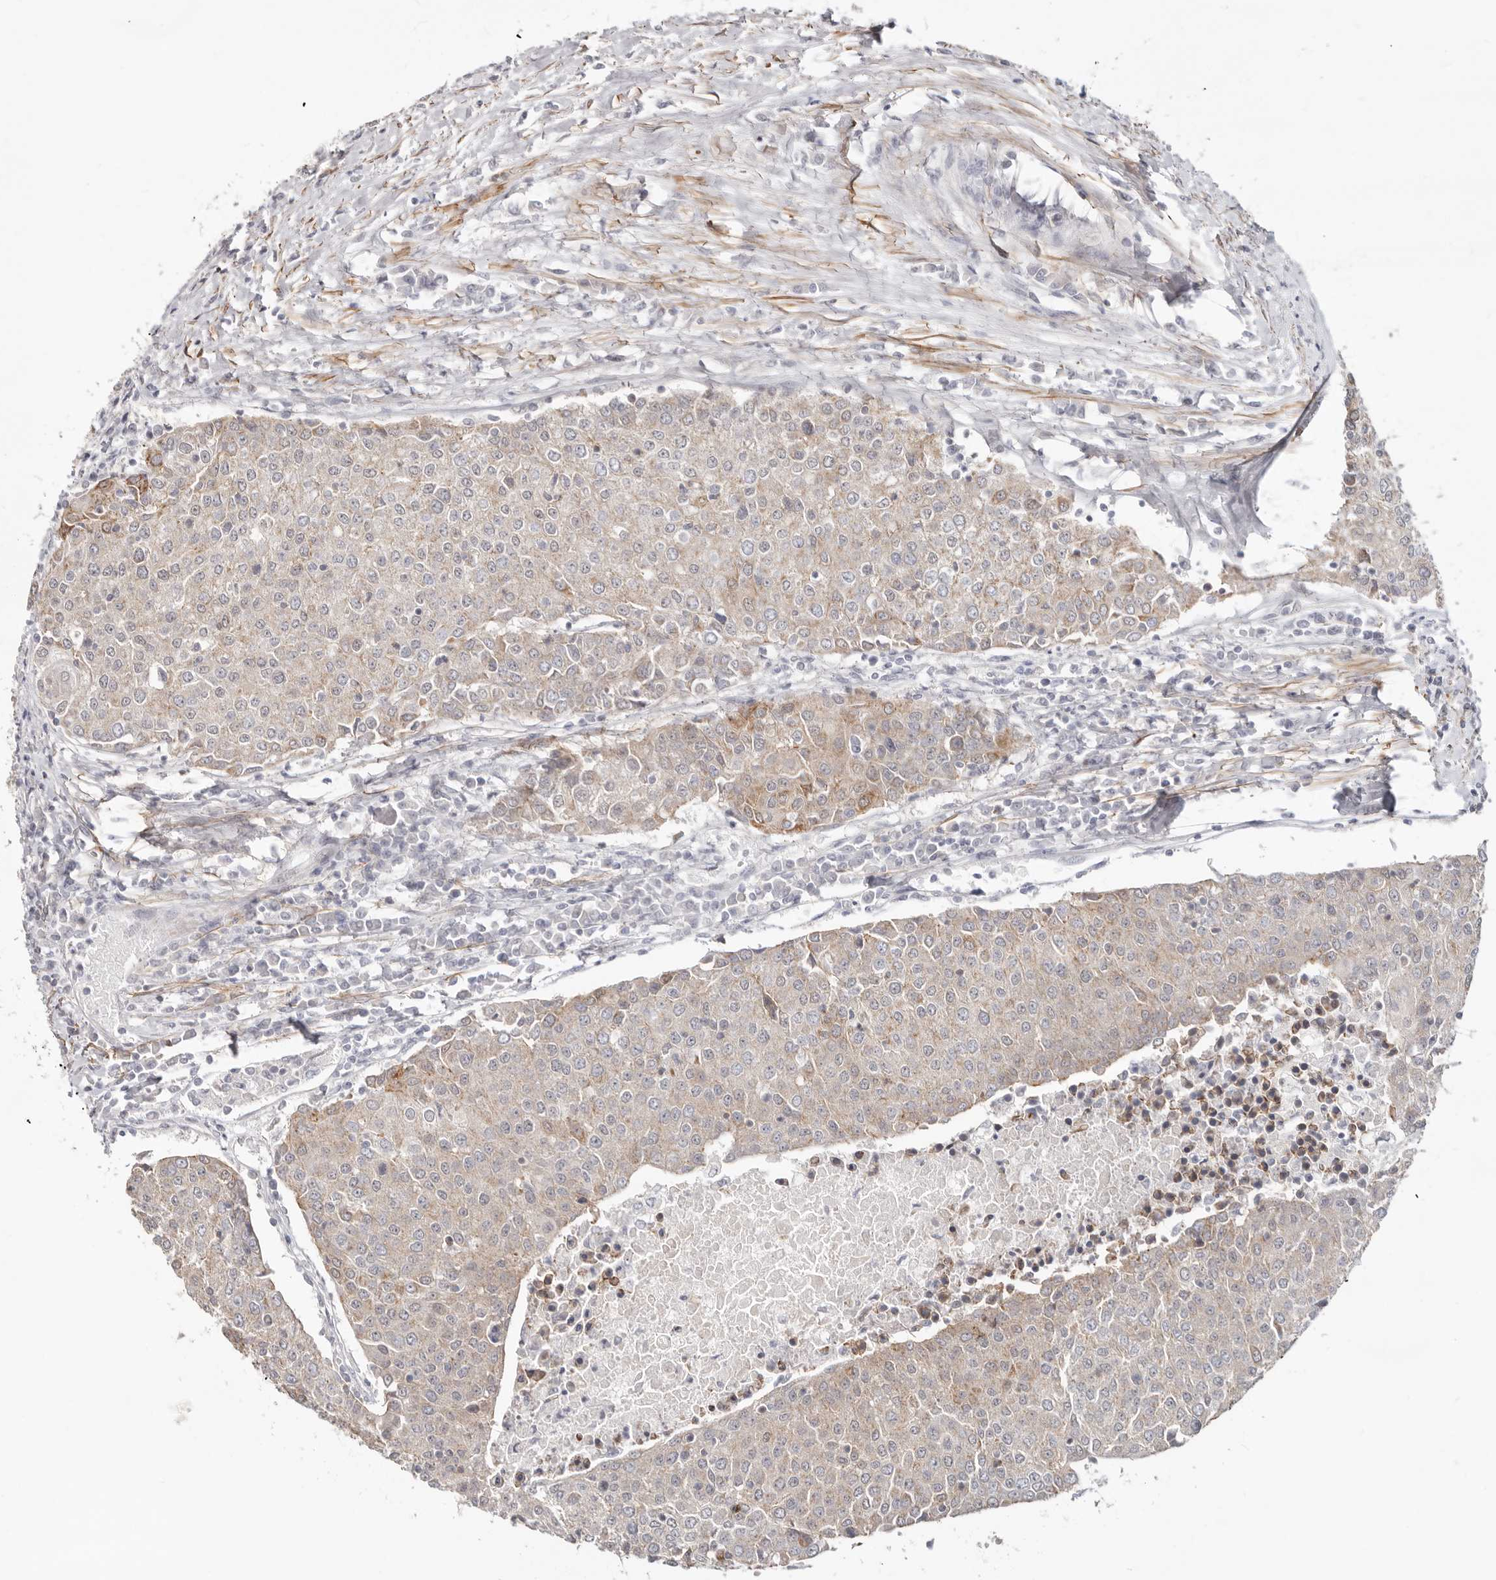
{"staining": {"intensity": "weak", "quantity": "25%-75%", "location": "cytoplasmic/membranous"}, "tissue": "urothelial cancer", "cell_type": "Tumor cells", "image_type": "cancer", "snomed": [{"axis": "morphology", "description": "Urothelial carcinoma, High grade"}, {"axis": "topography", "description": "Urinary bladder"}], "caption": "Brown immunohistochemical staining in human urothelial cancer shows weak cytoplasmic/membranous staining in about 25%-75% of tumor cells.", "gene": "SZT2", "patient": {"sex": "female", "age": 85}}